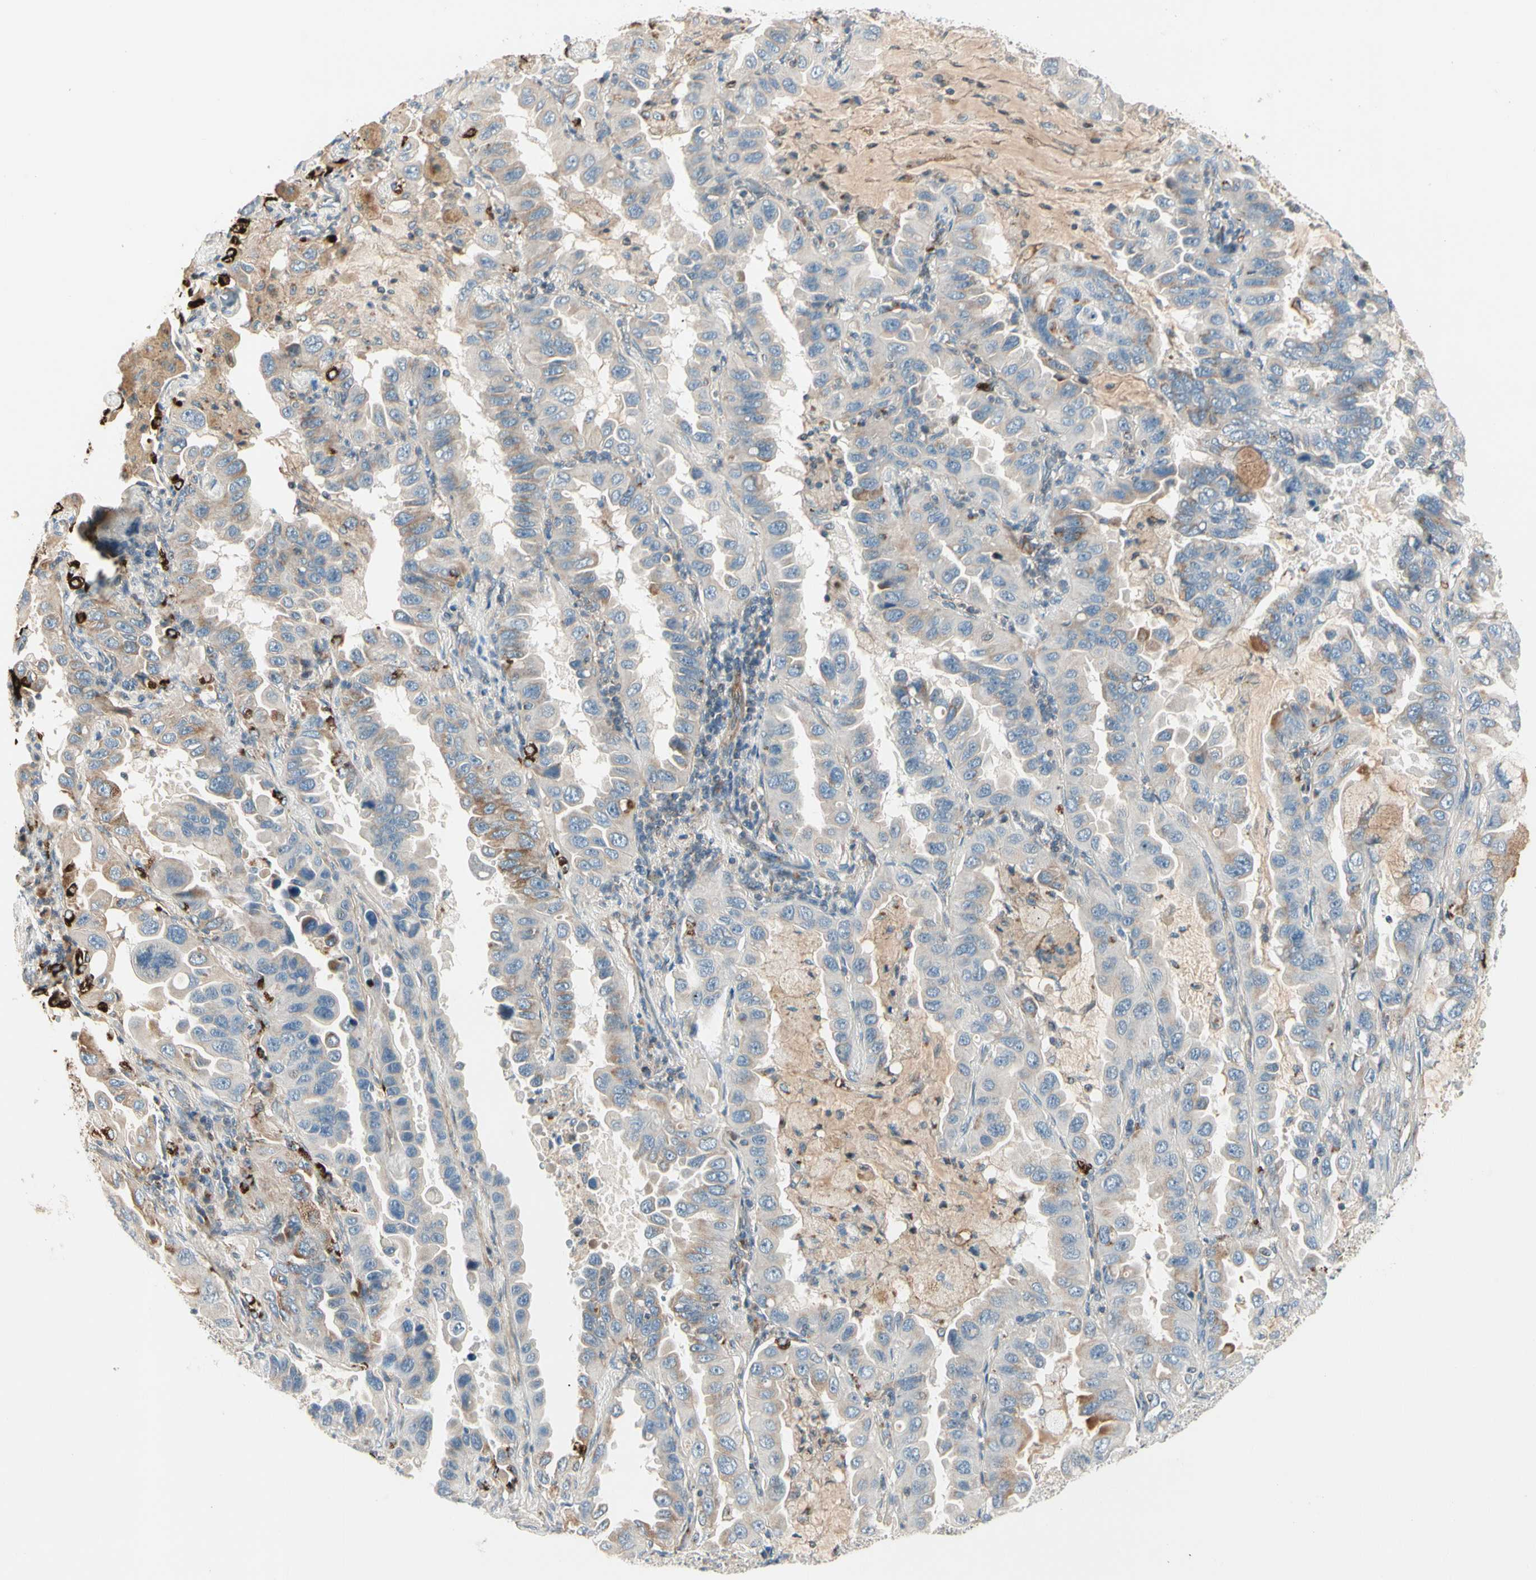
{"staining": {"intensity": "weak", "quantity": "25%-75%", "location": "cytoplasmic/membranous"}, "tissue": "lung cancer", "cell_type": "Tumor cells", "image_type": "cancer", "snomed": [{"axis": "morphology", "description": "Adenocarcinoma, NOS"}, {"axis": "topography", "description": "Lung"}], "caption": "High-magnification brightfield microscopy of lung cancer (adenocarcinoma) stained with DAB (3,3'-diaminobenzidine) (brown) and counterstained with hematoxylin (blue). tumor cells exhibit weak cytoplasmic/membranous positivity is appreciated in approximately25%-75% of cells.", "gene": "ABCA3", "patient": {"sex": "male", "age": 64}}